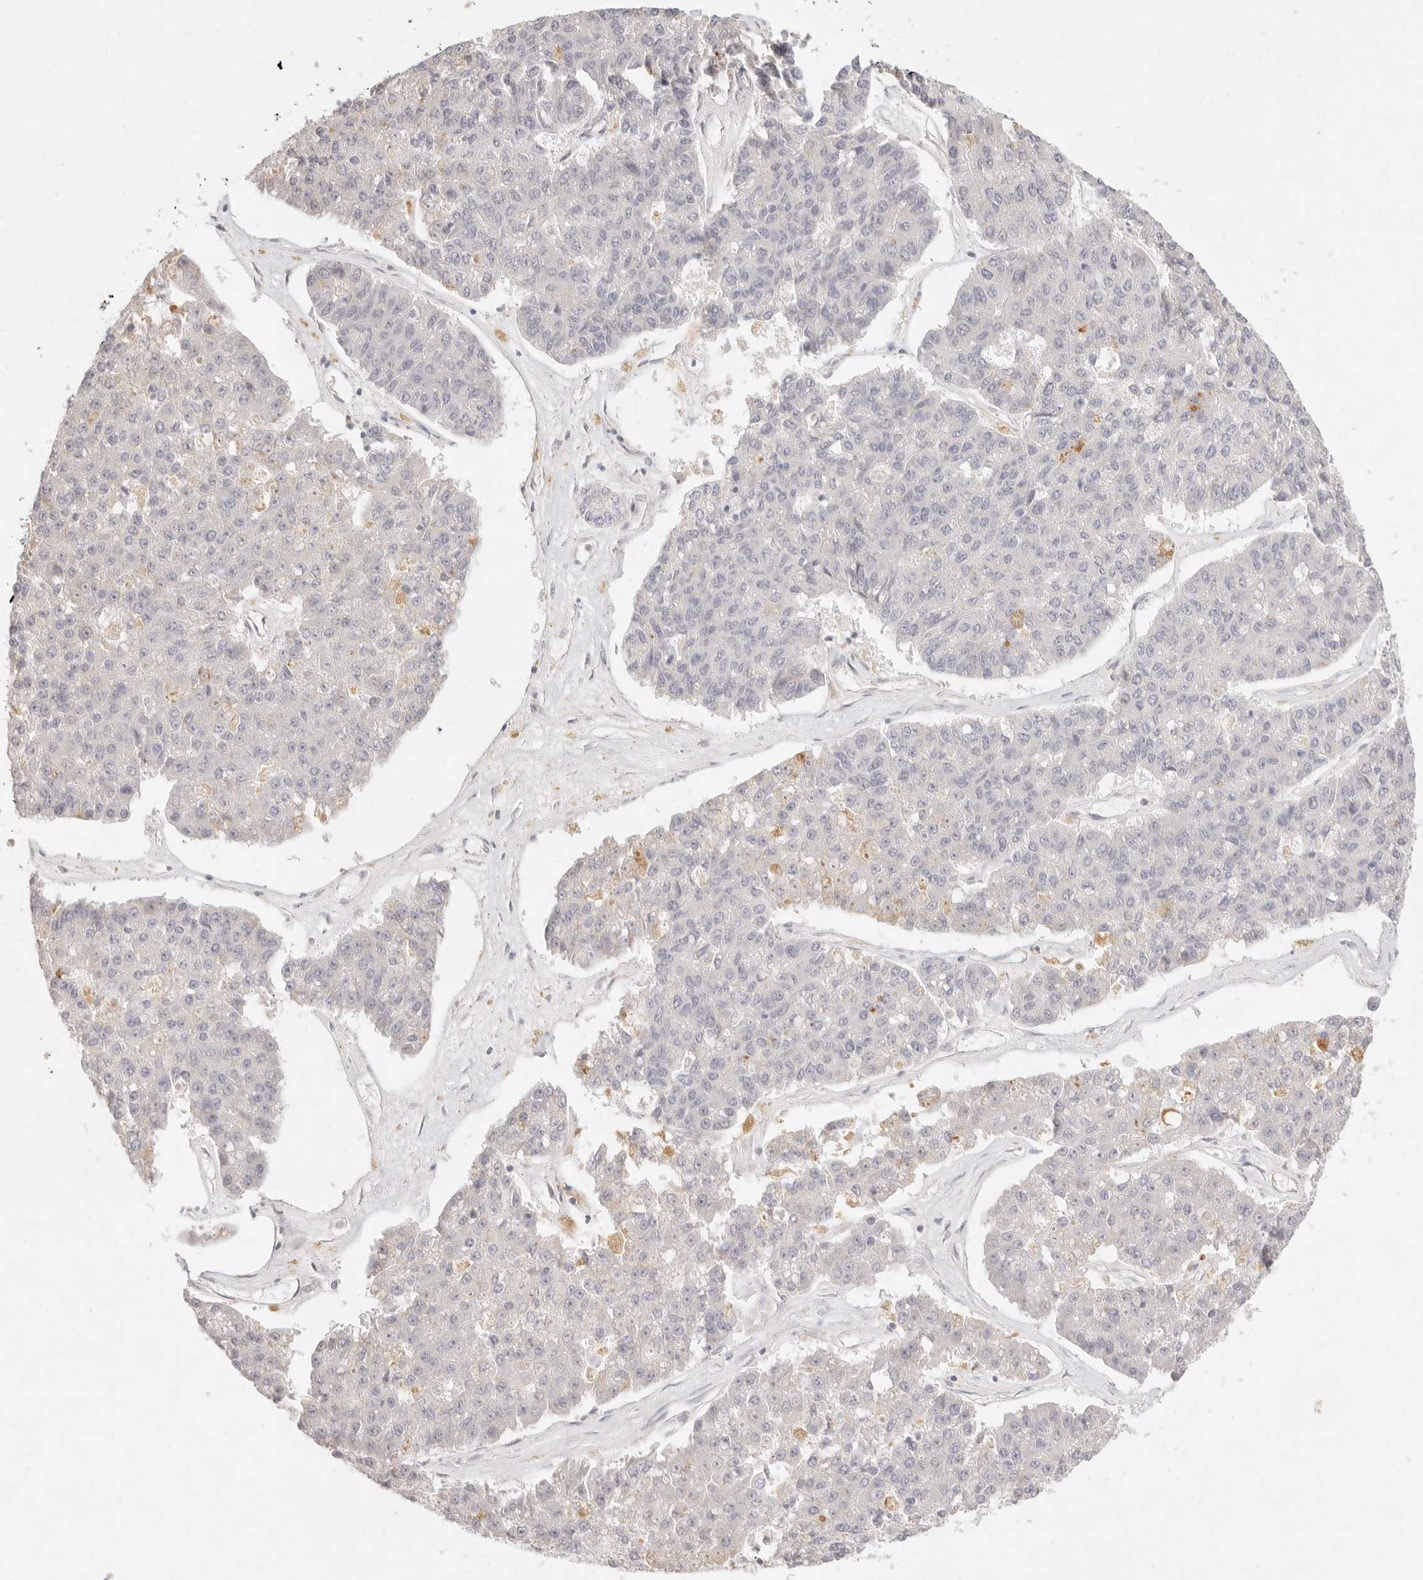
{"staining": {"intensity": "negative", "quantity": "none", "location": "none"}, "tissue": "pancreatic cancer", "cell_type": "Tumor cells", "image_type": "cancer", "snomed": [{"axis": "morphology", "description": "Adenocarcinoma, NOS"}, {"axis": "topography", "description": "Pancreas"}], "caption": "IHC histopathology image of adenocarcinoma (pancreatic) stained for a protein (brown), which shows no positivity in tumor cells.", "gene": "ASCL3", "patient": {"sex": "male", "age": 50}}